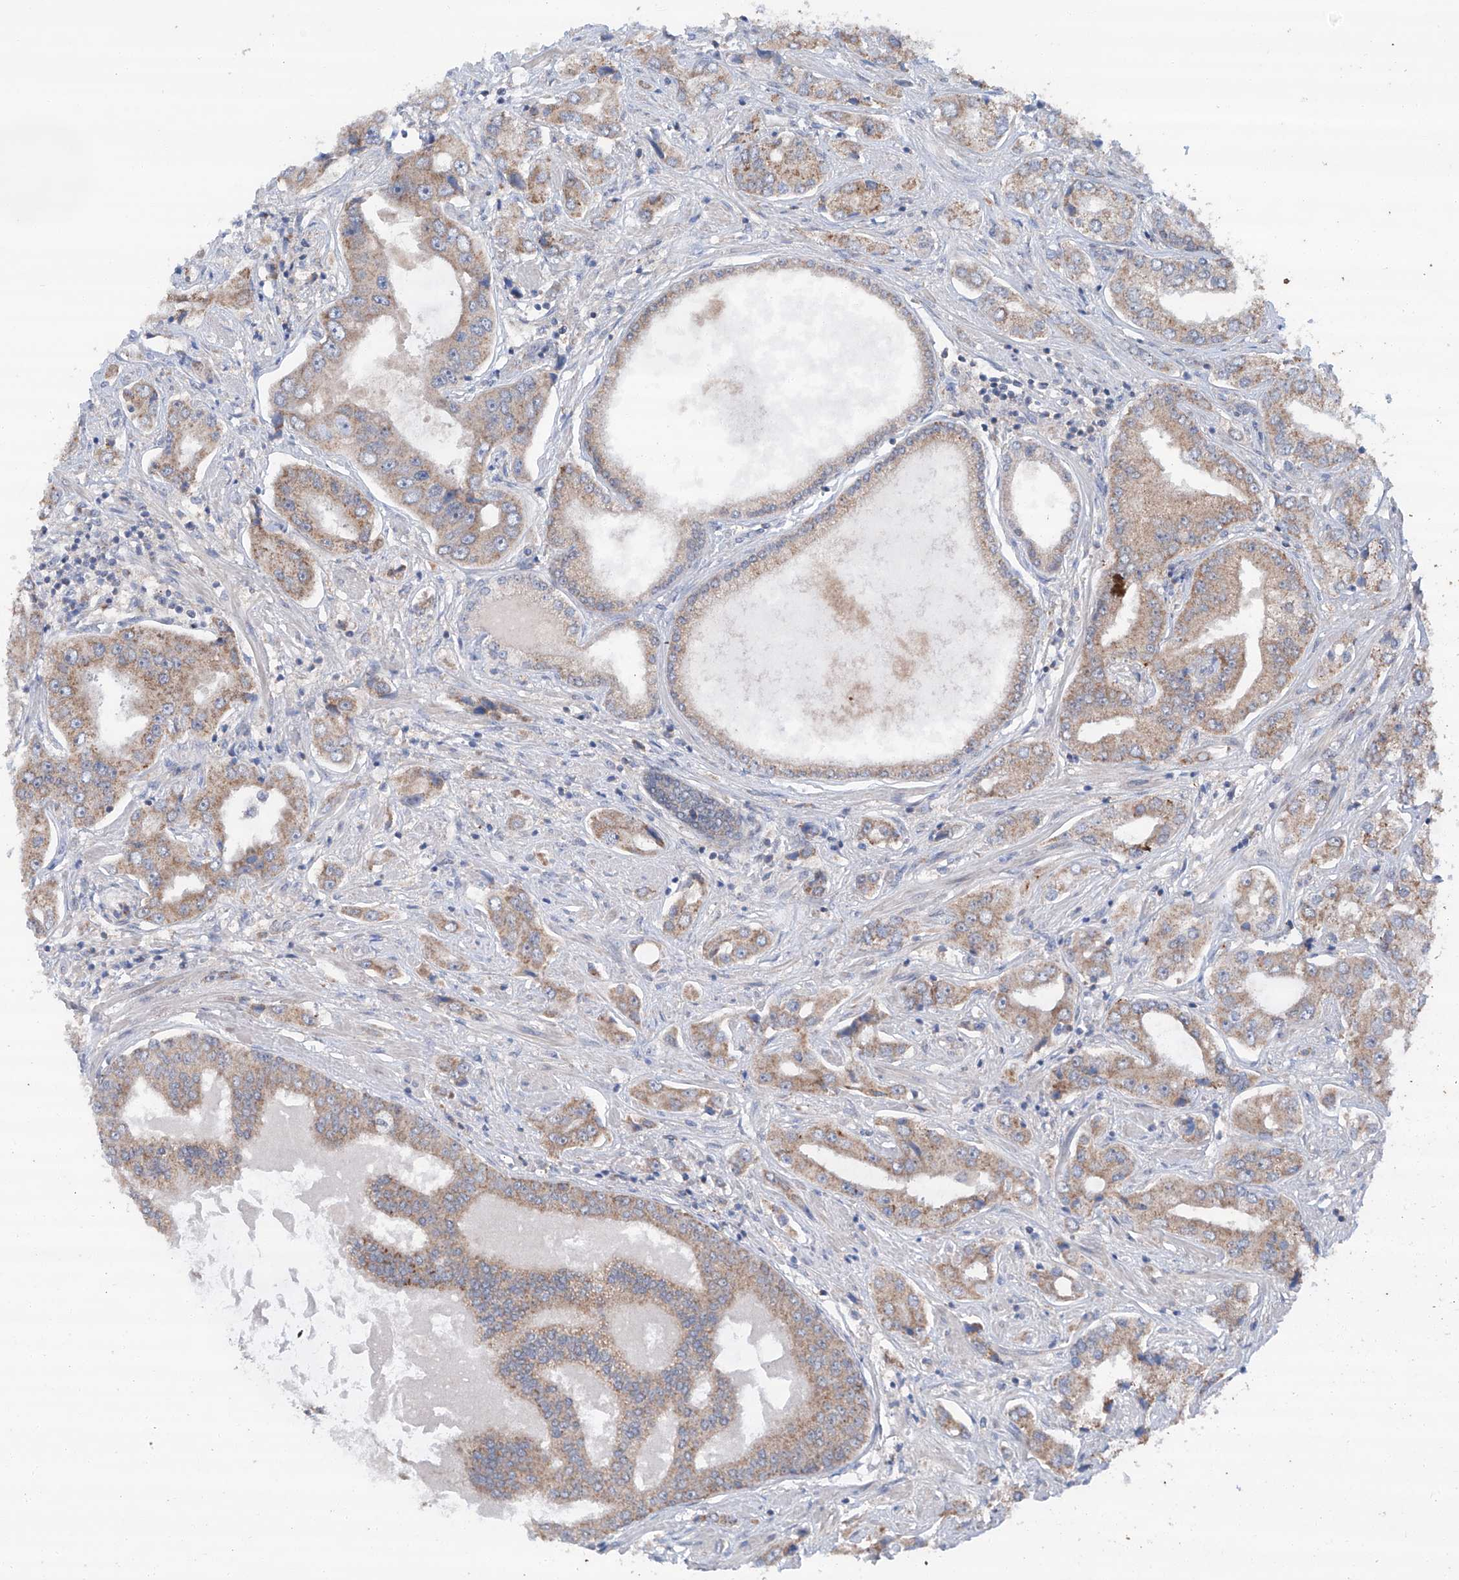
{"staining": {"intensity": "moderate", "quantity": ">75%", "location": "cytoplasmic/membranous"}, "tissue": "prostate cancer", "cell_type": "Tumor cells", "image_type": "cancer", "snomed": [{"axis": "morphology", "description": "Adenocarcinoma, High grade"}, {"axis": "topography", "description": "Prostate"}], "caption": "Protein positivity by immunohistochemistry (IHC) exhibits moderate cytoplasmic/membranous expression in about >75% of tumor cells in prostate high-grade adenocarcinoma.", "gene": "SIX4", "patient": {"sex": "male", "age": 66}}